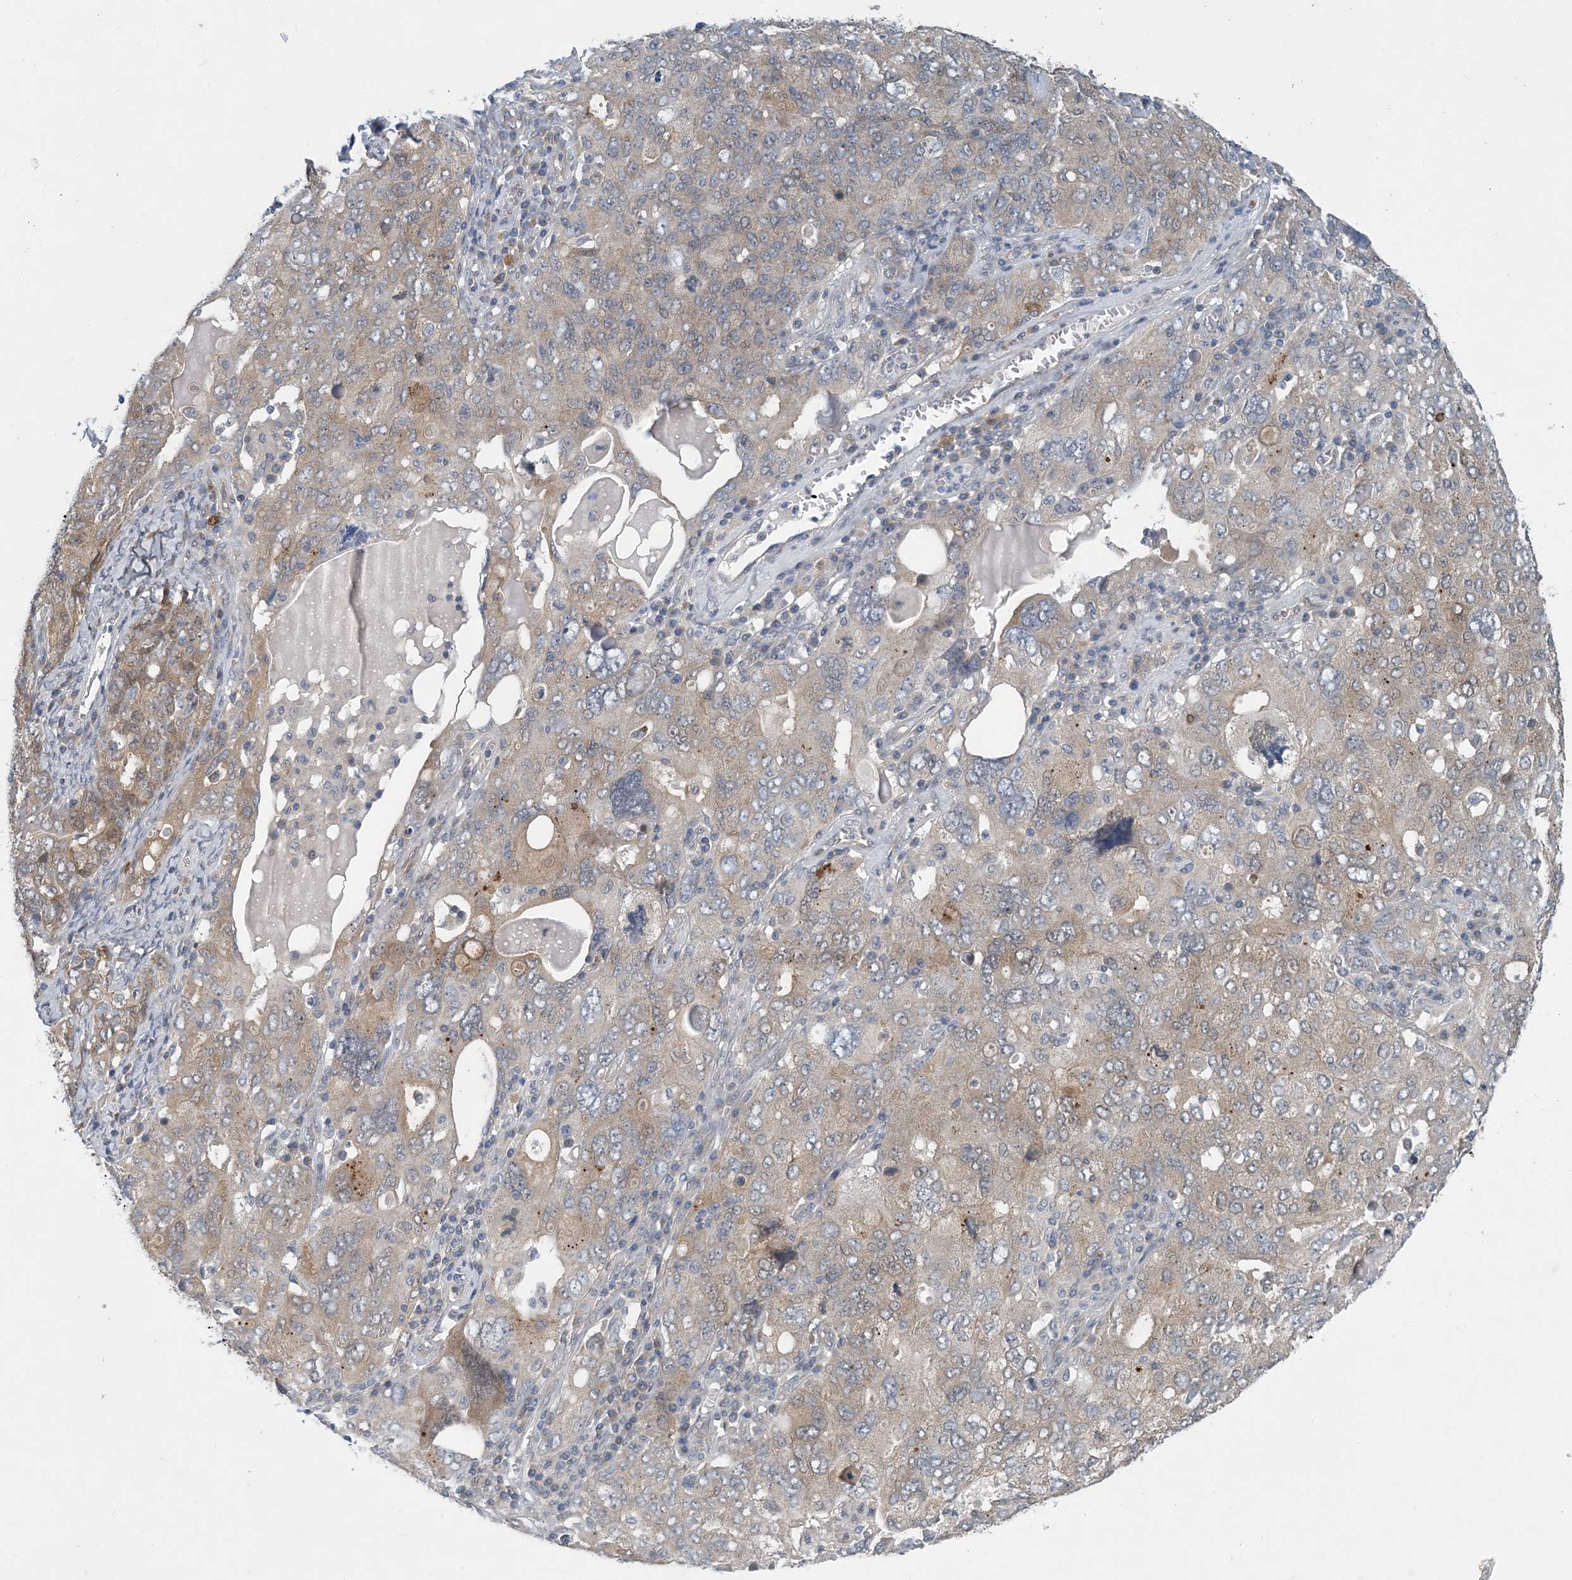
{"staining": {"intensity": "weak", "quantity": "25%-75%", "location": "cytoplasmic/membranous"}, "tissue": "ovarian cancer", "cell_type": "Tumor cells", "image_type": "cancer", "snomed": [{"axis": "morphology", "description": "Carcinoma, endometroid"}, {"axis": "topography", "description": "Ovary"}], "caption": "A low amount of weak cytoplasmic/membranous expression is appreciated in approximately 25%-75% of tumor cells in ovarian cancer (endometroid carcinoma) tissue. (DAB IHC with brightfield microscopy, high magnification).", "gene": "HIKESHI", "patient": {"sex": "female", "age": 62}}